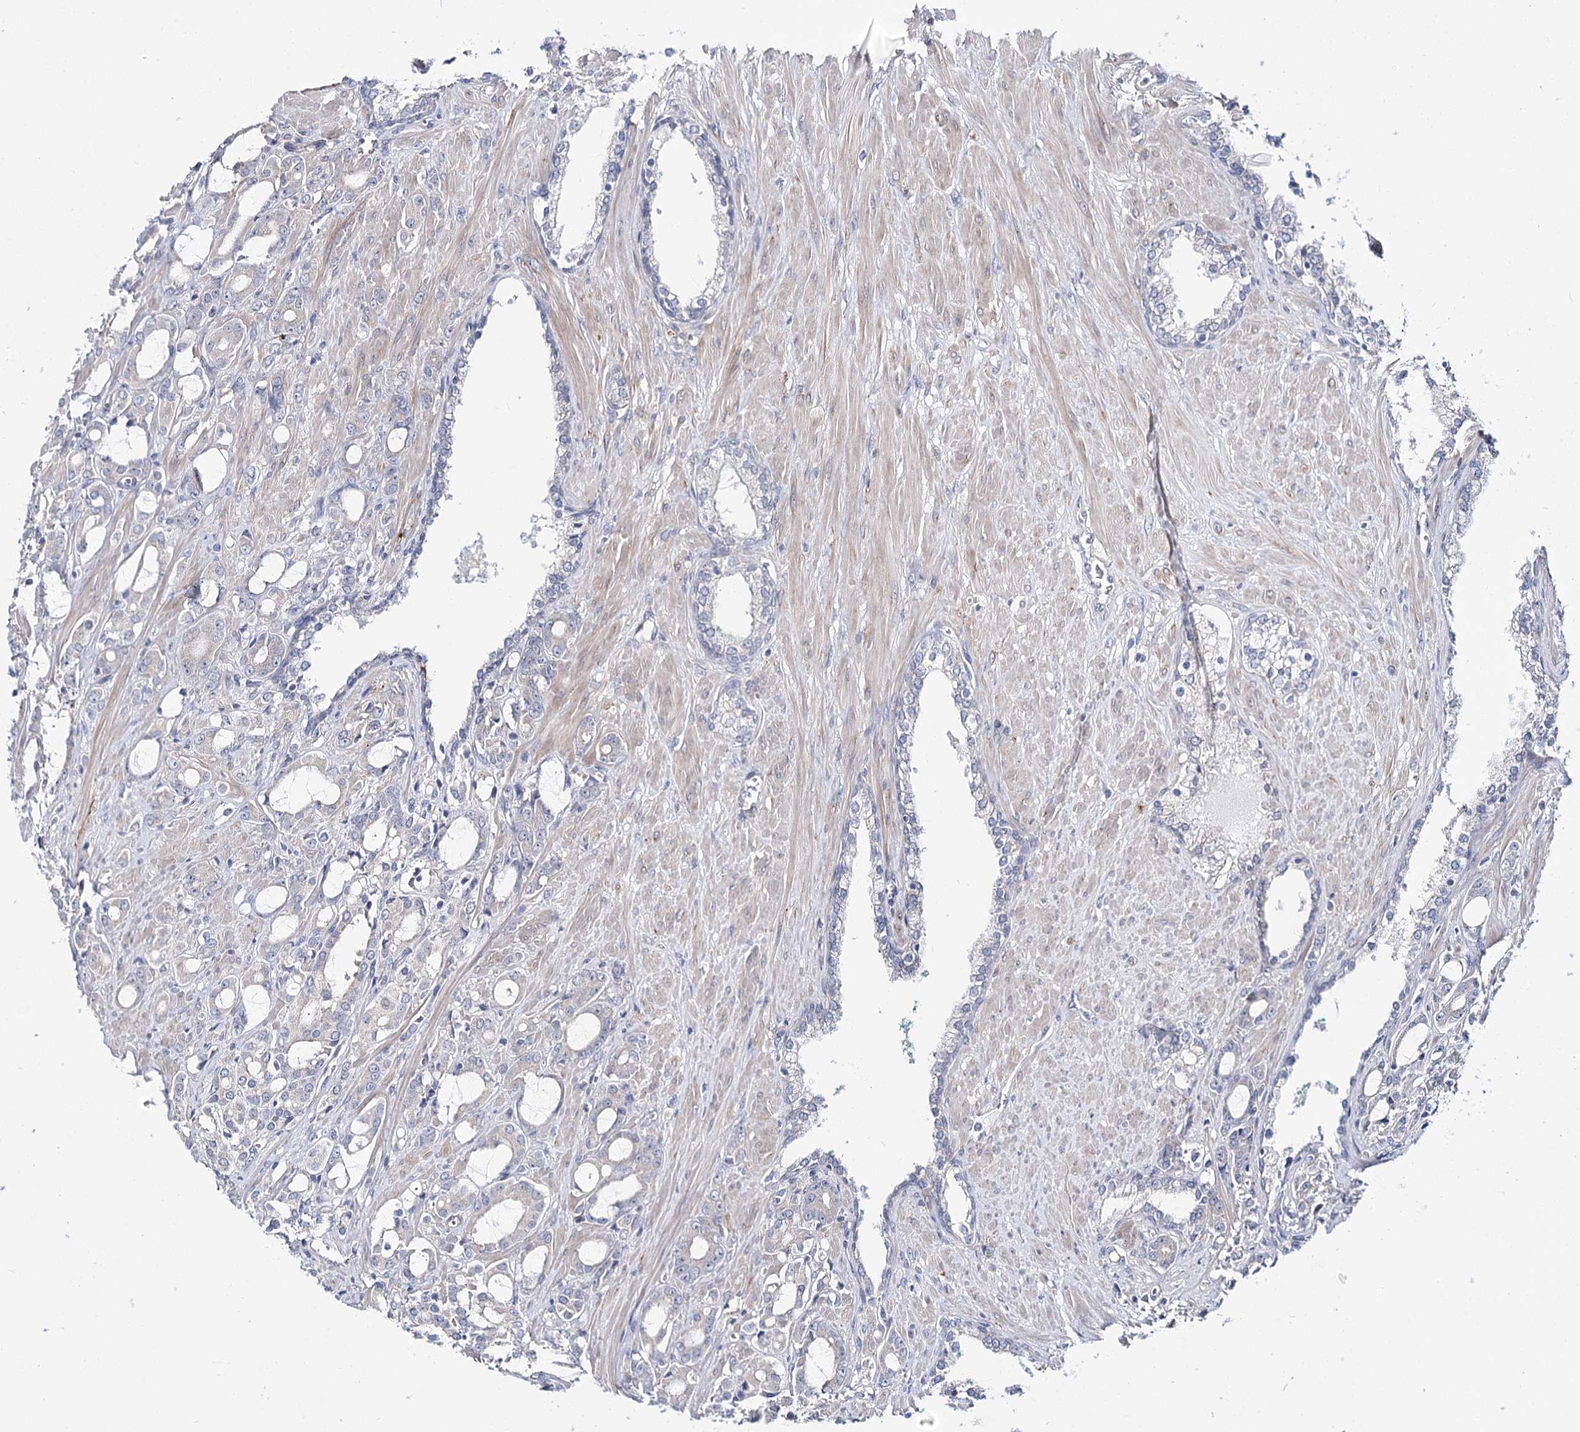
{"staining": {"intensity": "negative", "quantity": "none", "location": "none"}, "tissue": "prostate cancer", "cell_type": "Tumor cells", "image_type": "cancer", "snomed": [{"axis": "morphology", "description": "Adenocarcinoma, High grade"}, {"axis": "topography", "description": "Prostate"}], "caption": "An immunohistochemistry micrograph of prostate cancer is shown. There is no staining in tumor cells of prostate cancer.", "gene": "TEX12", "patient": {"sex": "male", "age": 72}}